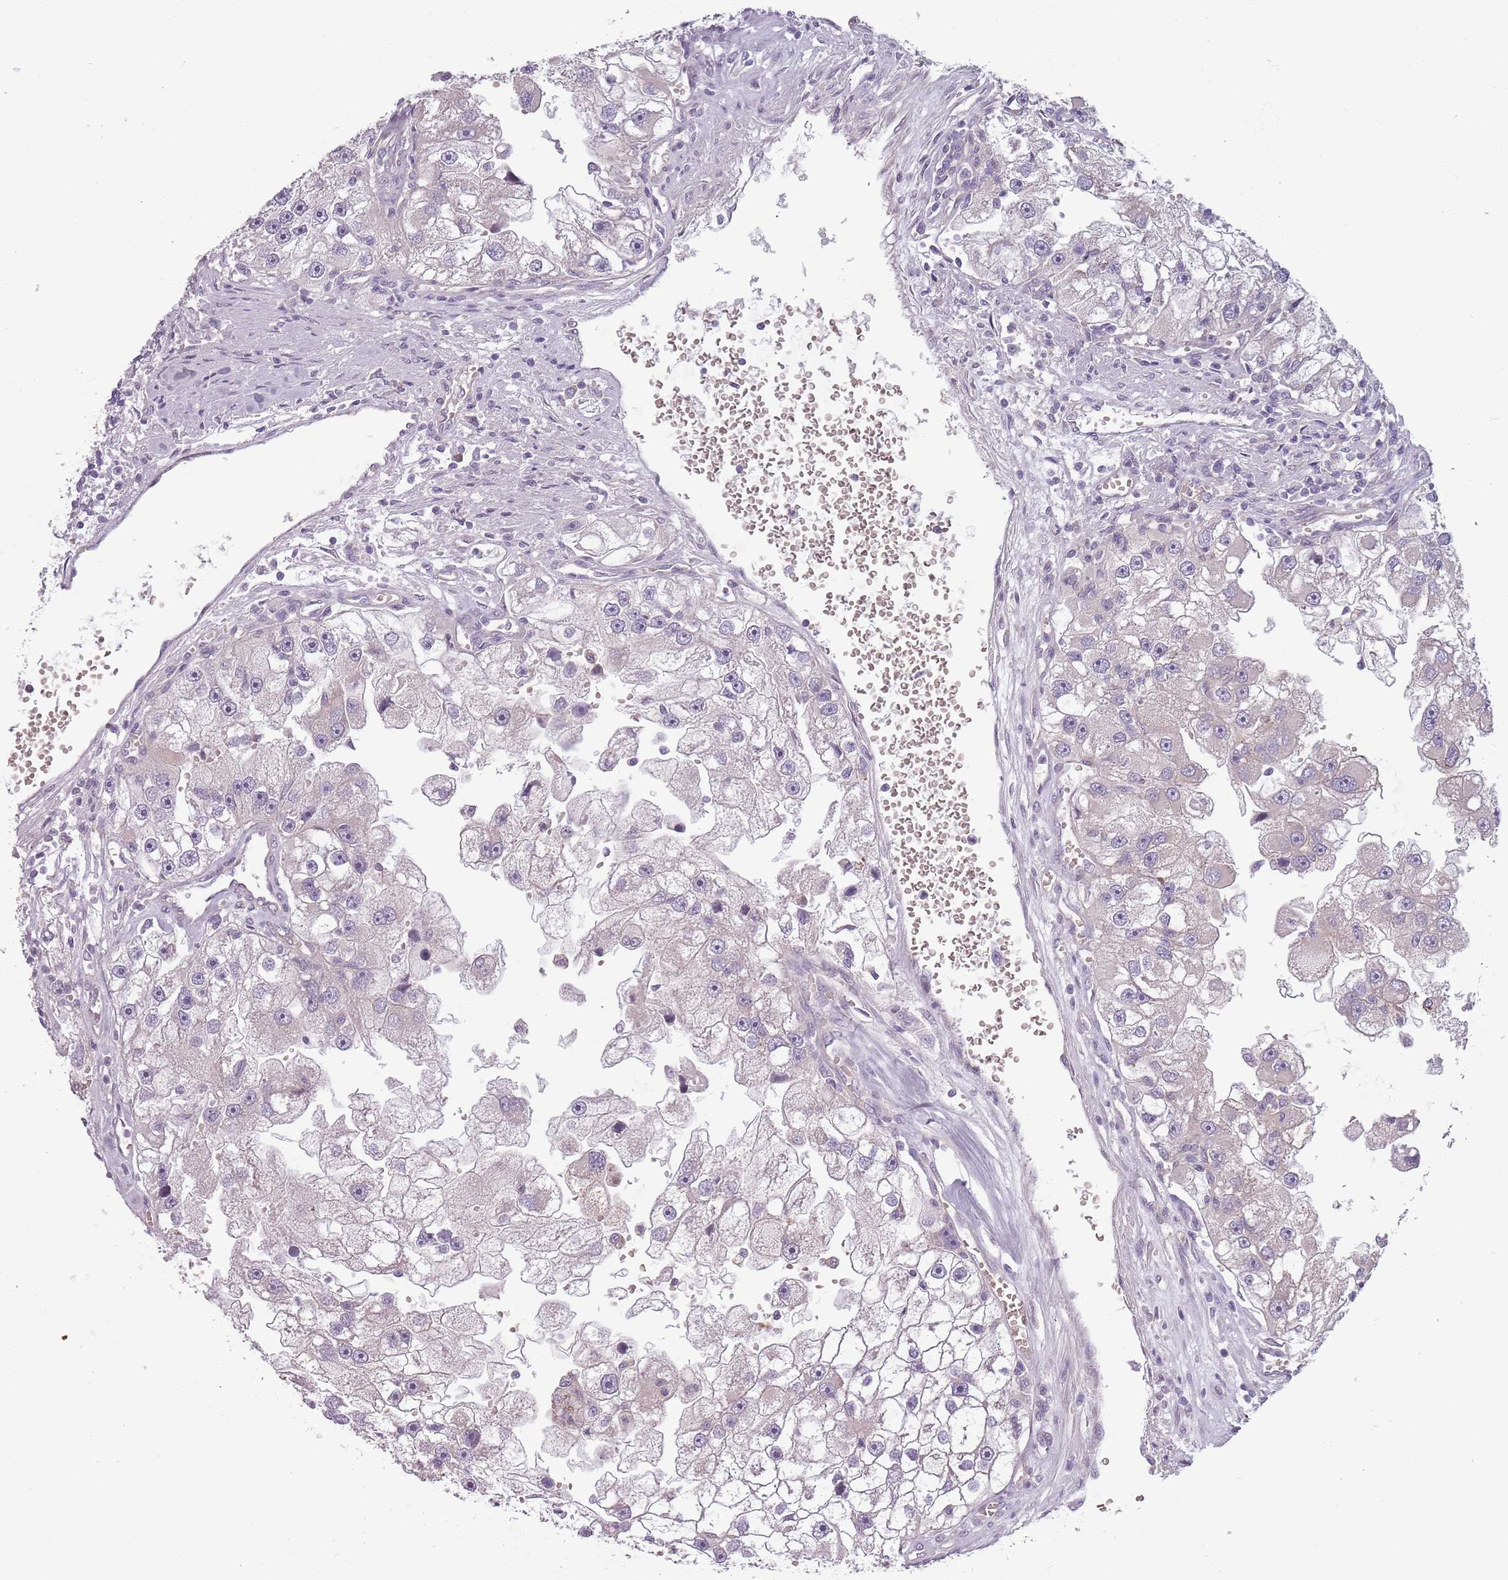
{"staining": {"intensity": "negative", "quantity": "none", "location": "none"}, "tissue": "renal cancer", "cell_type": "Tumor cells", "image_type": "cancer", "snomed": [{"axis": "morphology", "description": "Adenocarcinoma, NOS"}, {"axis": "topography", "description": "Kidney"}], "caption": "Immunohistochemistry (IHC) image of neoplastic tissue: human renal cancer stained with DAB (3,3'-diaminobenzidine) shows no significant protein positivity in tumor cells.", "gene": "TLCD2", "patient": {"sex": "male", "age": 63}}